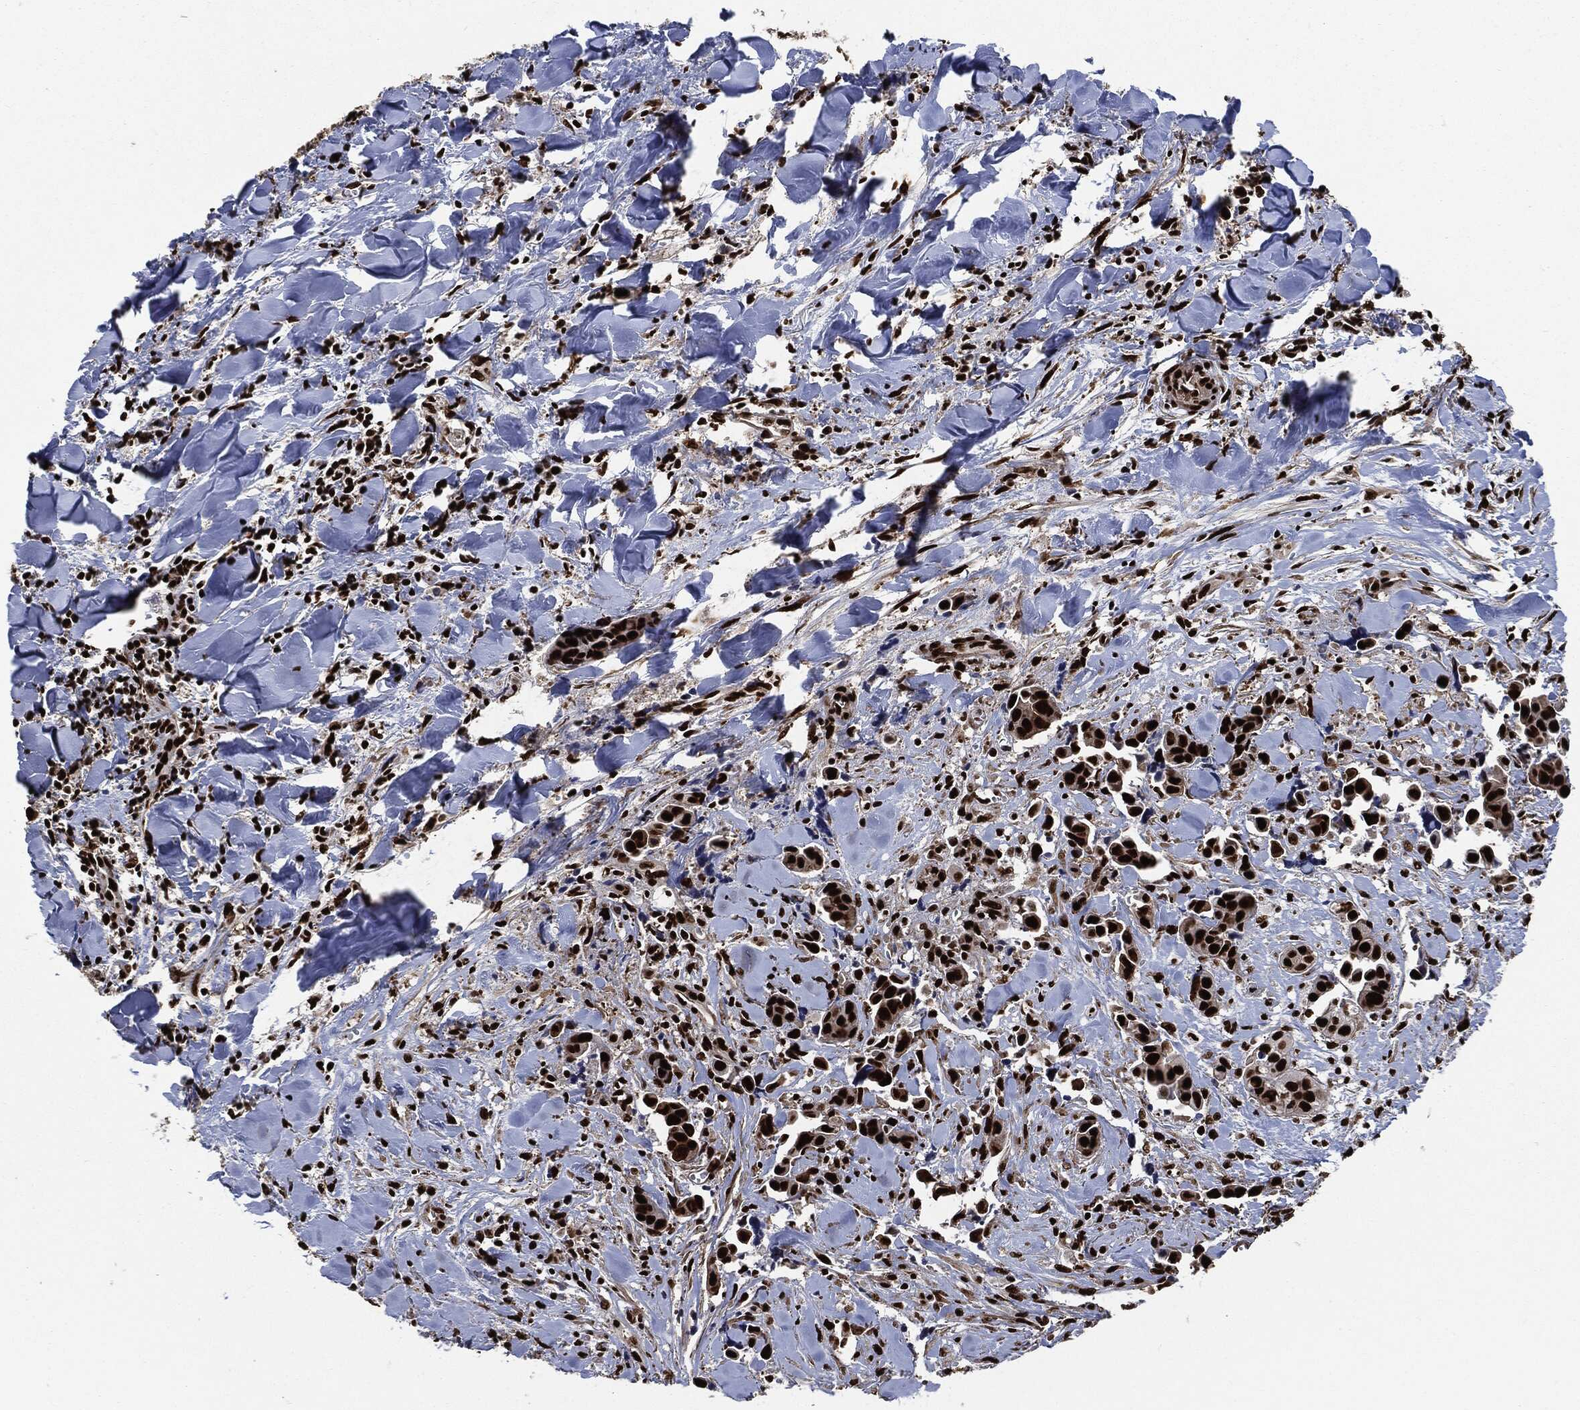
{"staining": {"intensity": "strong", "quantity": ">75%", "location": "nuclear"}, "tissue": "head and neck cancer", "cell_type": "Tumor cells", "image_type": "cancer", "snomed": [{"axis": "morphology", "description": "Adenocarcinoma, NOS"}, {"axis": "topography", "description": "Head-Neck"}], "caption": "Strong nuclear positivity is identified in approximately >75% of tumor cells in head and neck cancer.", "gene": "RECQL", "patient": {"sex": "male", "age": 76}}